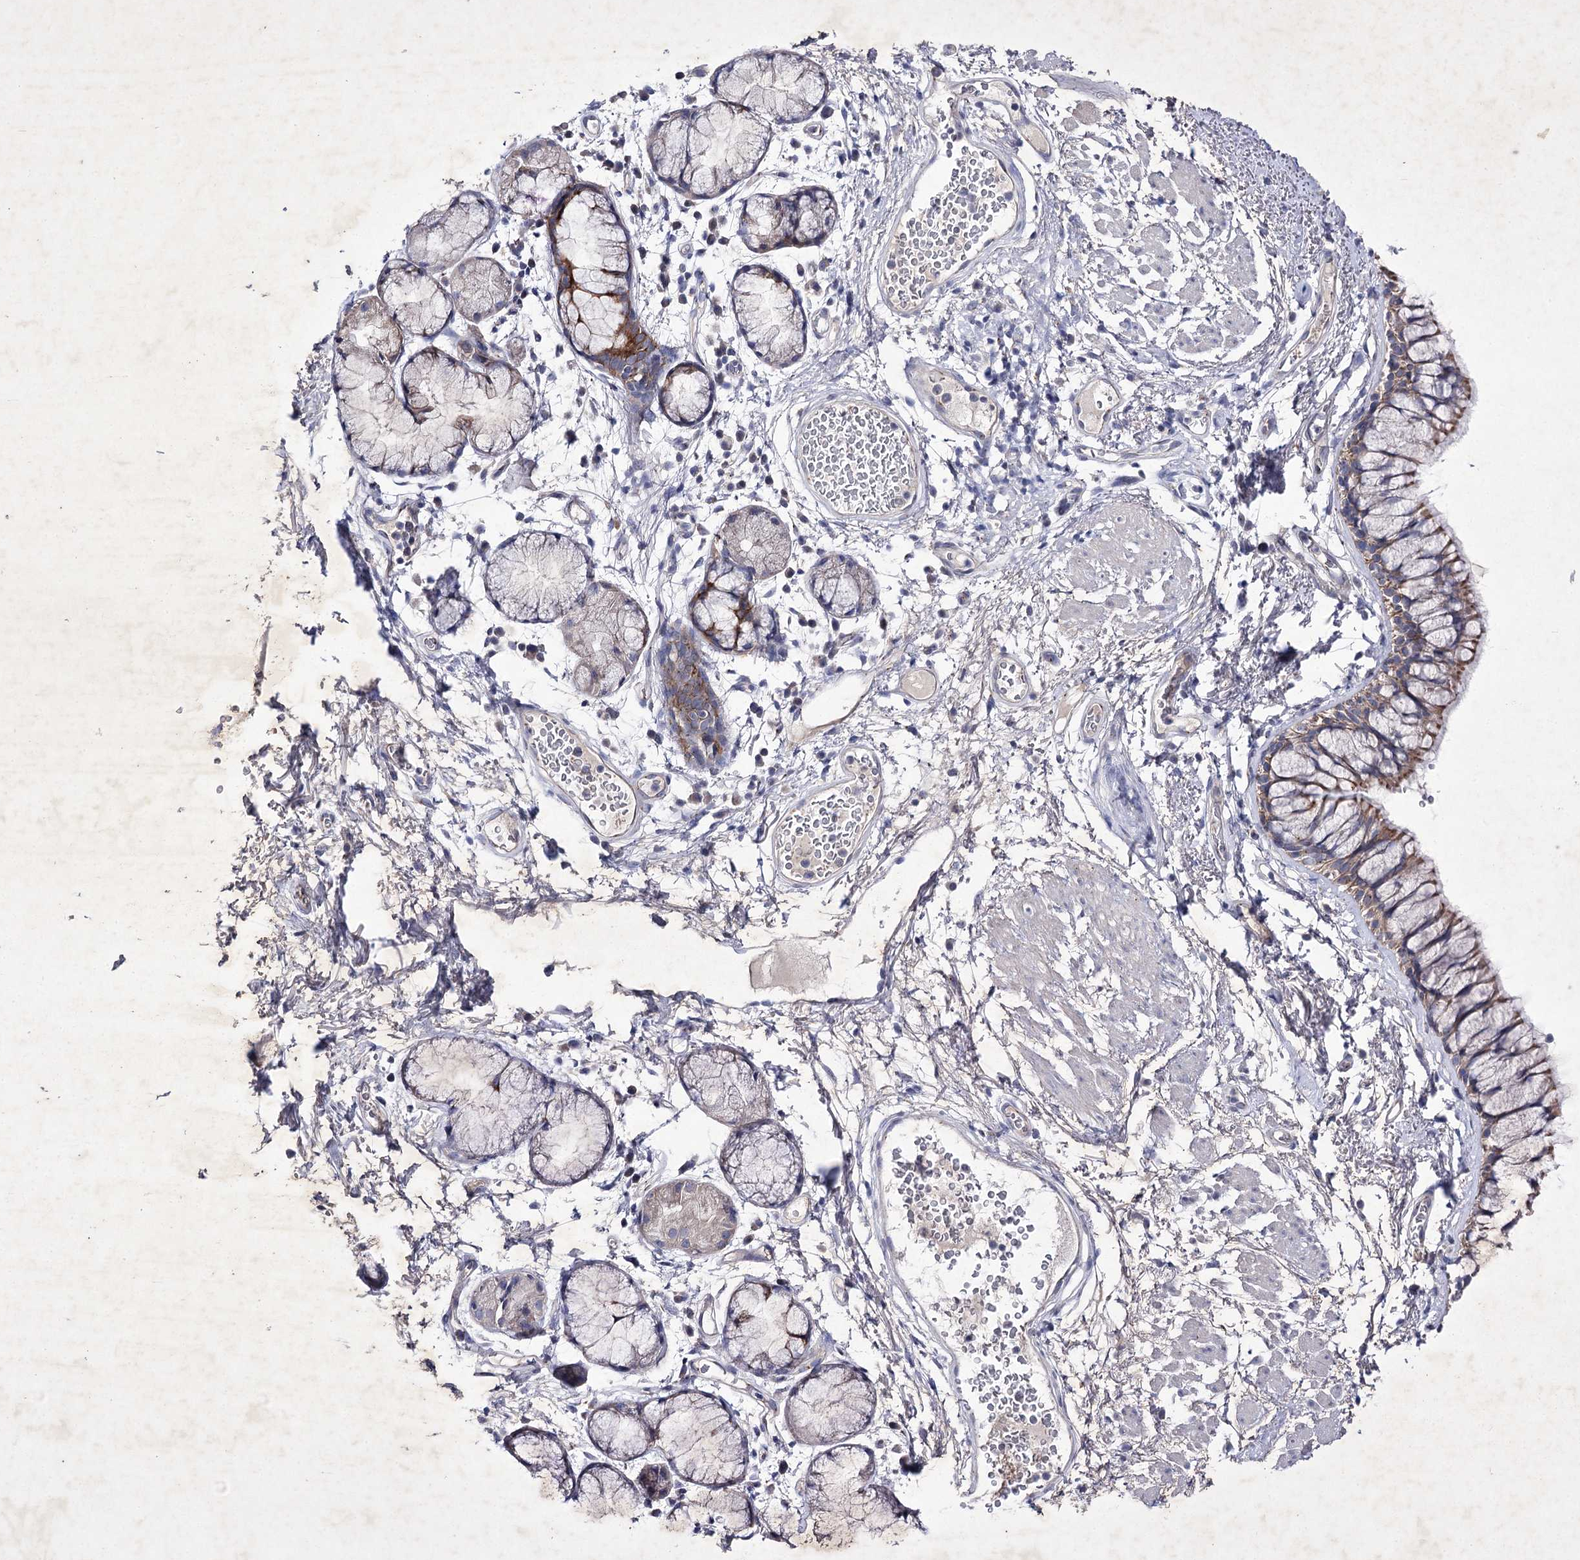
{"staining": {"intensity": "moderate", "quantity": "<25%", "location": "cytoplasmic/membranous"}, "tissue": "bronchus", "cell_type": "Respiratory epithelial cells", "image_type": "normal", "snomed": [{"axis": "morphology", "description": "Normal tissue, NOS"}, {"axis": "topography", "description": "Cartilage tissue"}, {"axis": "topography", "description": "Bronchus"}], "caption": "IHC (DAB) staining of unremarkable bronchus reveals moderate cytoplasmic/membranous protein positivity in approximately <25% of respiratory epithelial cells. Nuclei are stained in blue.", "gene": "COX15", "patient": {"sex": "female", "age": 73}}